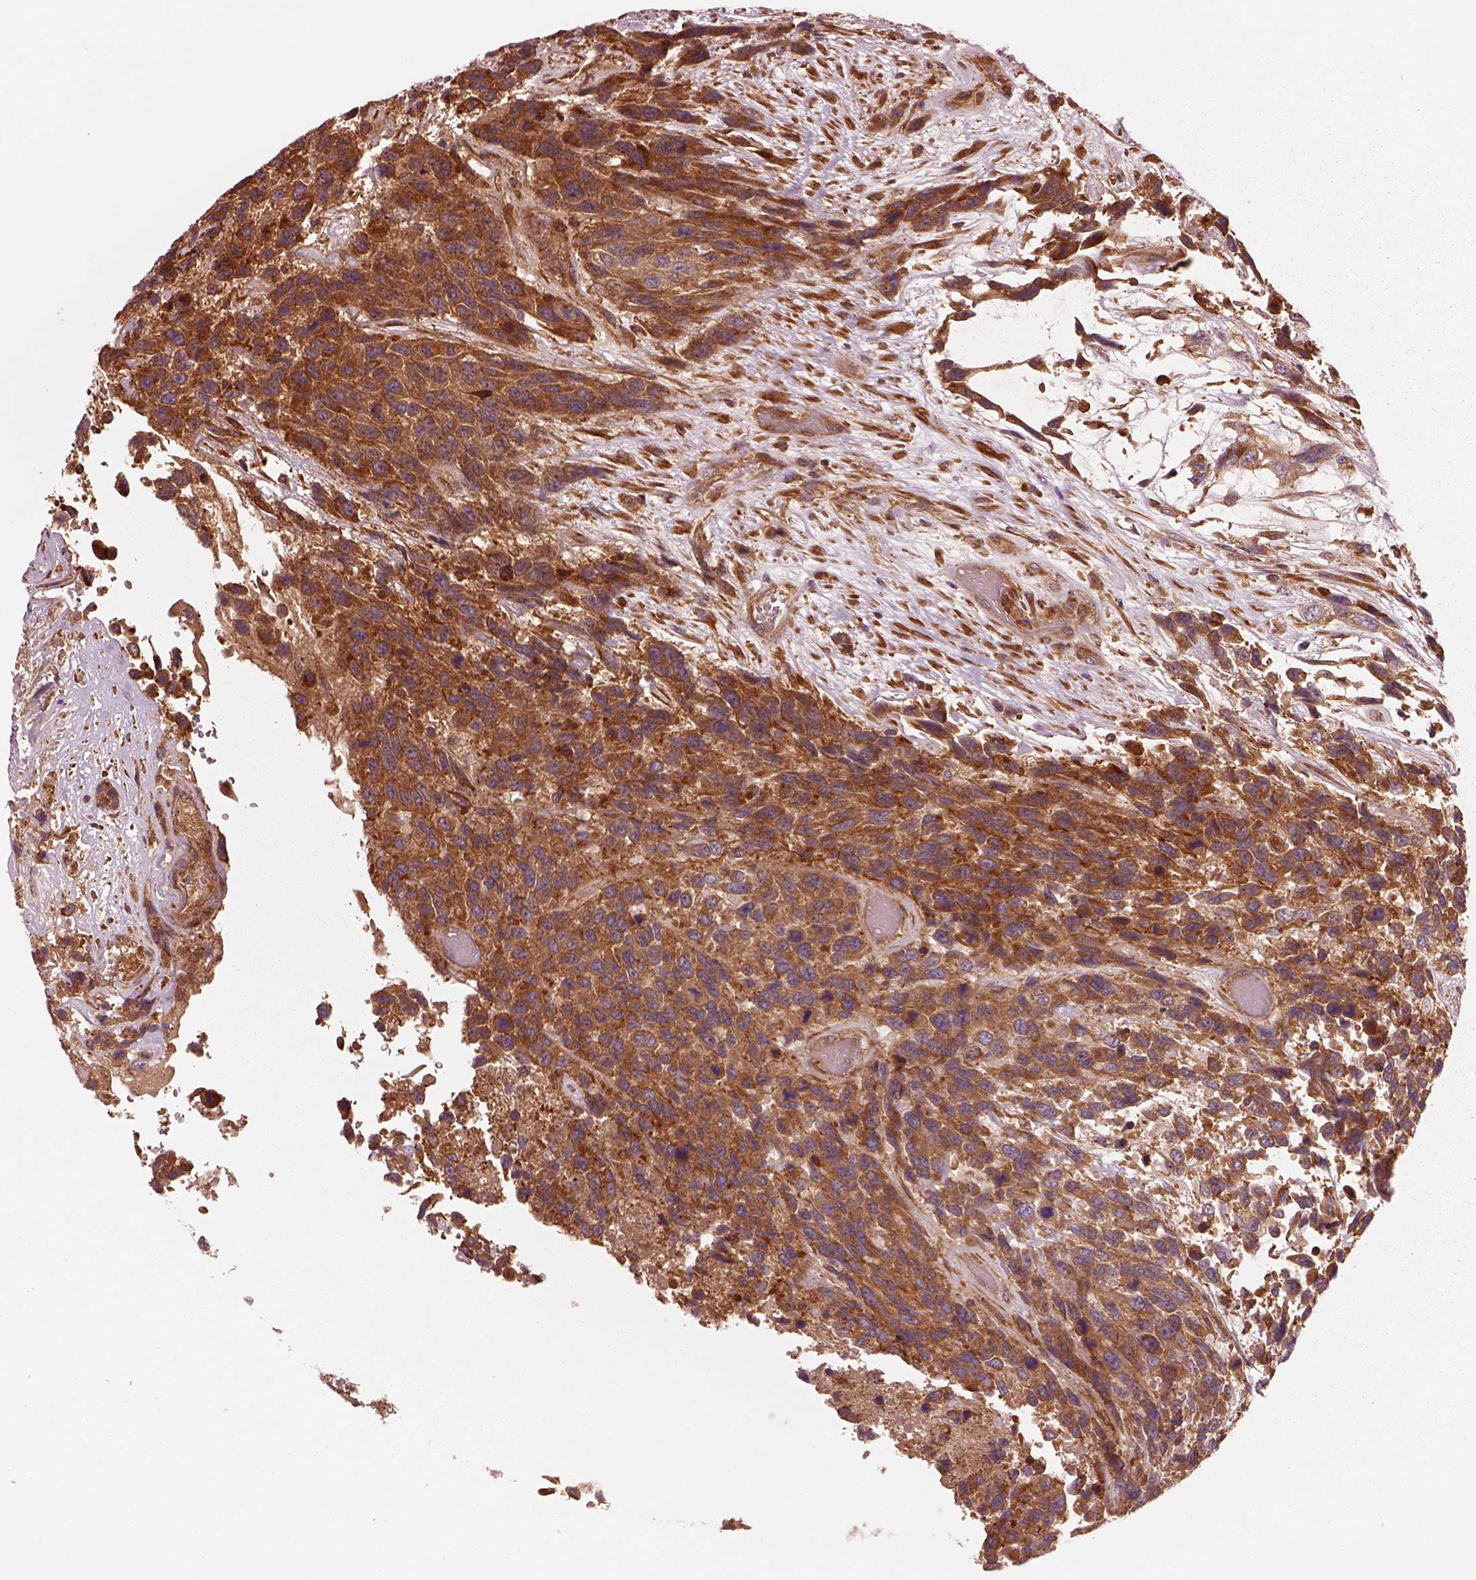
{"staining": {"intensity": "strong", "quantity": ">75%", "location": "cytoplasmic/membranous"}, "tissue": "urothelial cancer", "cell_type": "Tumor cells", "image_type": "cancer", "snomed": [{"axis": "morphology", "description": "Urothelial carcinoma, High grade"}, {"axis": "topography", "description": "Urinary bladder"}], "caption": "Urothelial carcinoma (high-grade) stained with a protein marker reveals strong staining in tumor cells.", "gene": "ASCC2", "patient": {"sex": "female", "age": 70}}